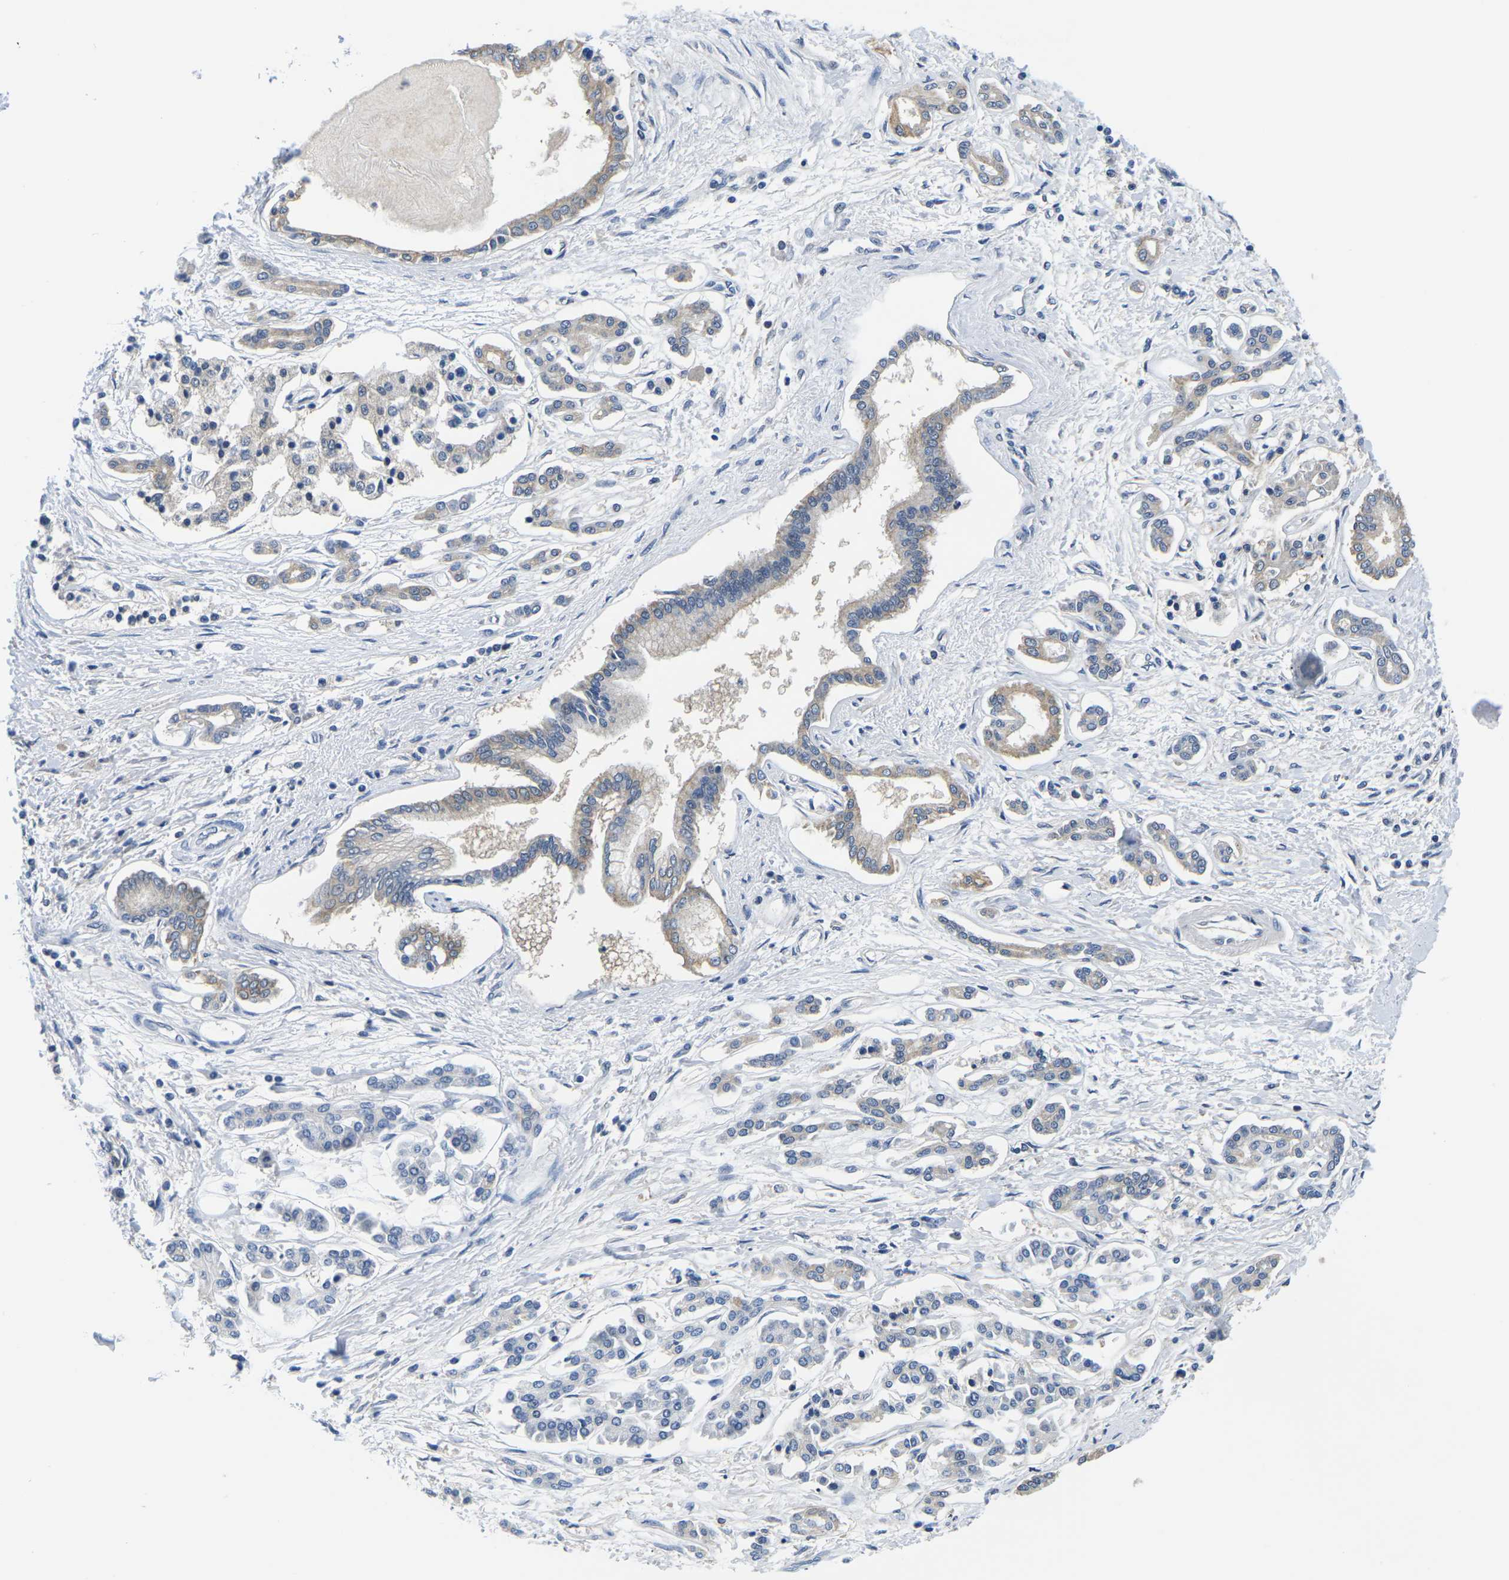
{"staining": {"intensity": "weak", "quantity": ">75%", "location": "cytoplasmic/membranous"}, "tissue": "pancreatic cancer", "cell_type": "Tumor cells", "image_type": "cancer", "snomed": [{"axis": "morphology", "description": "Adenocarcinoma, NOS"}, {"axis": "topography", "description": "Pancreas"}], "caption": "An image of human adenocarcinoma (pancreatic) stained for a protein shows weak cytoplasmic/membranous brown staining in tumor cells.", "gene": "GSK3B", "patient": {"sex": "male", "age": 56}}